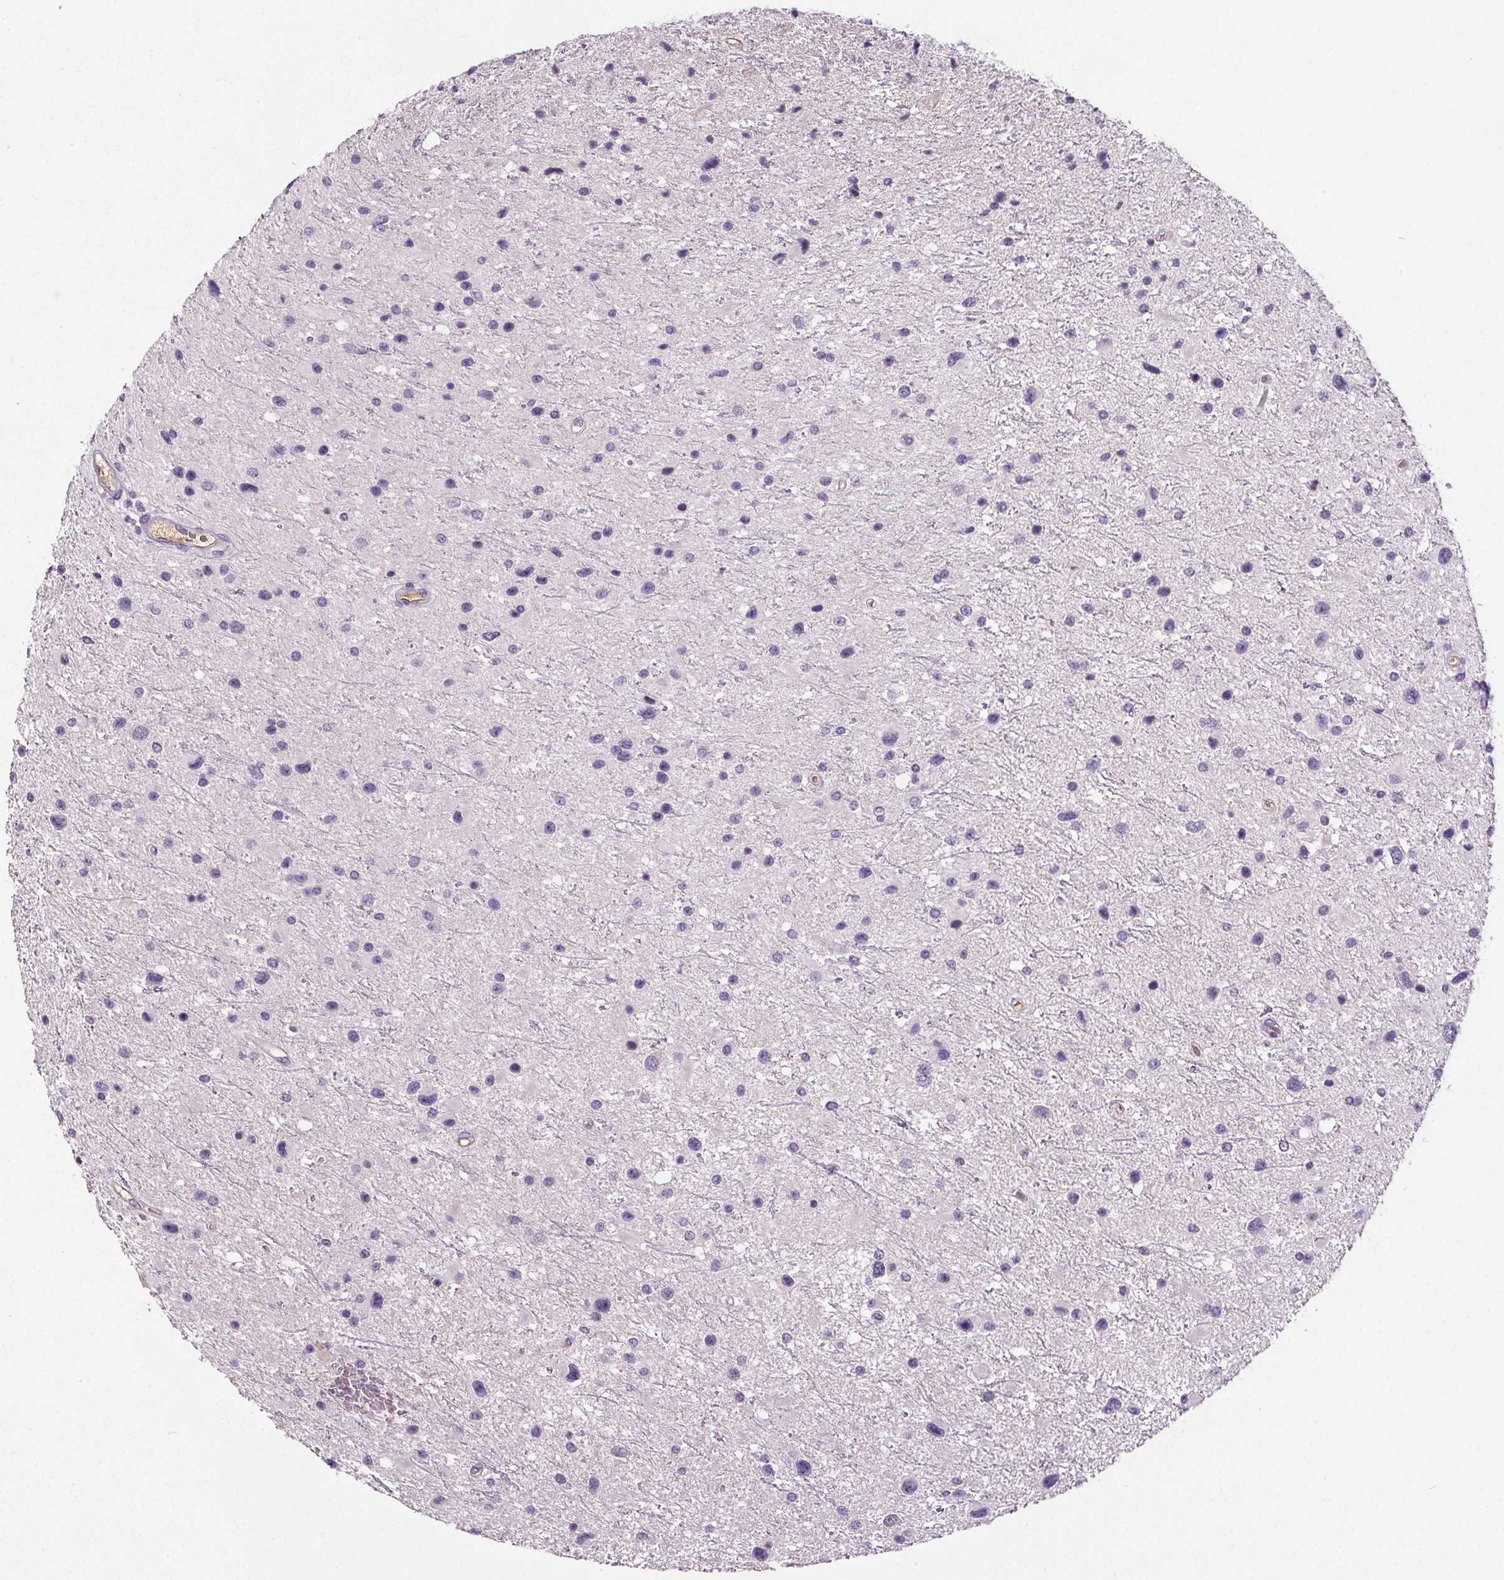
{"staining": {"intensity": "negative", "quantity": "none", "location": "none"}, "tissue": "glioma", "cell_type": "Tumor cells", "image_type": "cancer", "snomed": [{"axis": "morphology", "description": "Glioma, malignant, Low grade"}, {"axis": "topography", "description": "Brain"}], "caption": "The image reveals no significant expression in tumor cells of glioma.", "gene": "CD5L", "patient": {"sex": "female", "age": 32}}